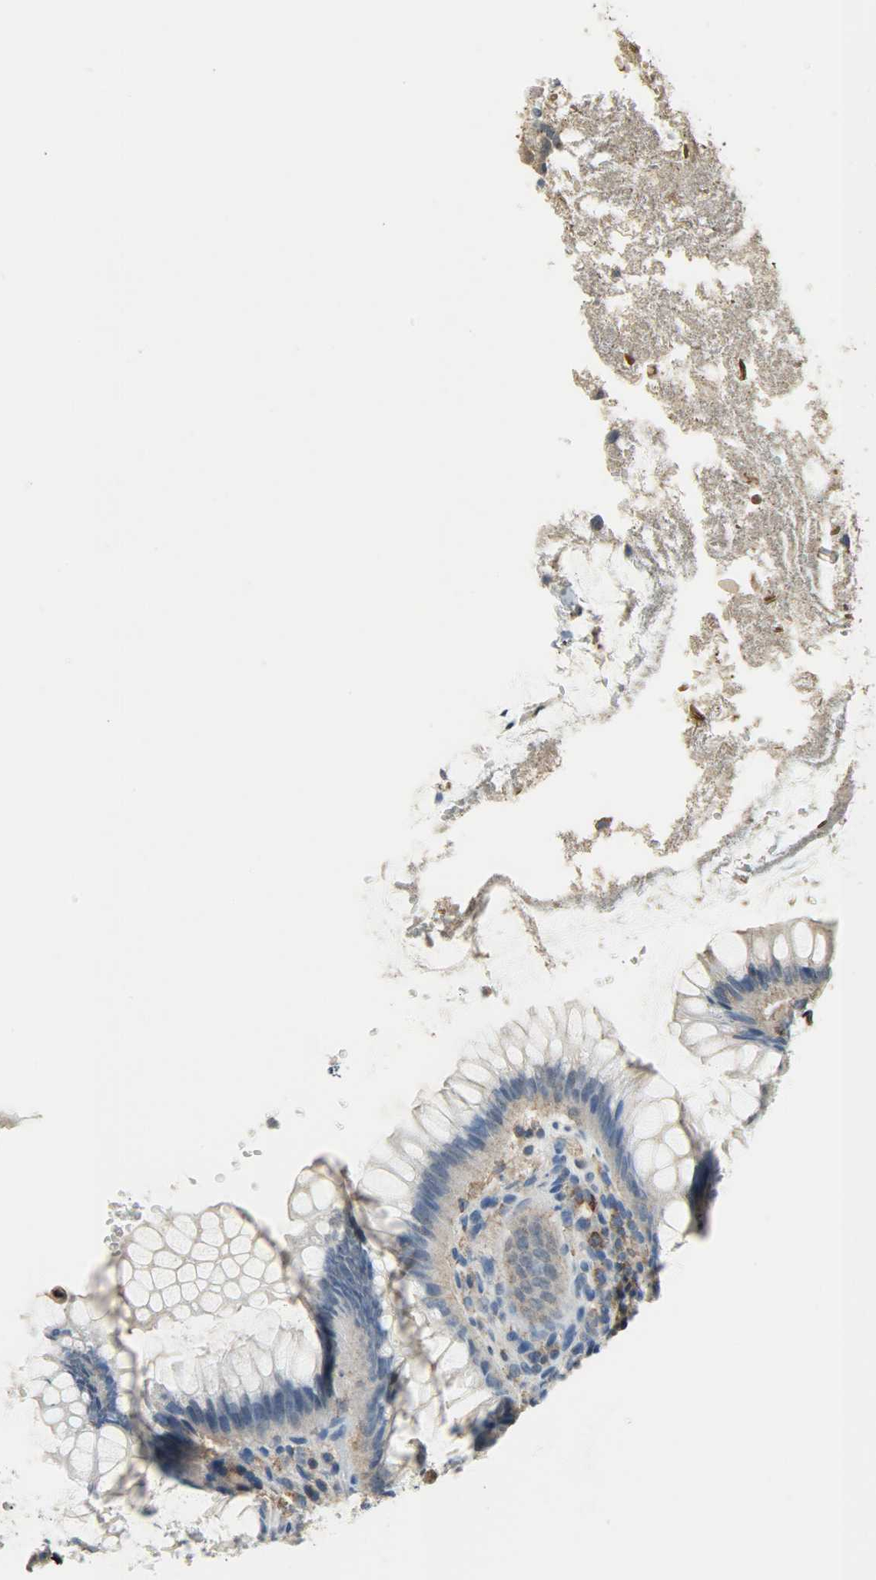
{"staining": {"intensity": "moderate", "quantity": "25%-75%", "location": "cytoplasmic/membranous"}, "tissue": "colon", "cell_type": "Glandular cells", "image_type": "normal", "snomed": [{"axis": "morphology", "description": "Normal tissue, NOS"}, {"axis": "topography", "description": "Colon"}], "caption": "Immunohistochemistry histopathology image of benign human colon stained for a protein (brown), which exhibits medium levels of moderate cytoplasmic/membranous staining in about 25%-75% of glandular cells.", "gene": "DNAJA4", "patient": {"sex": "female", "age": 46}}